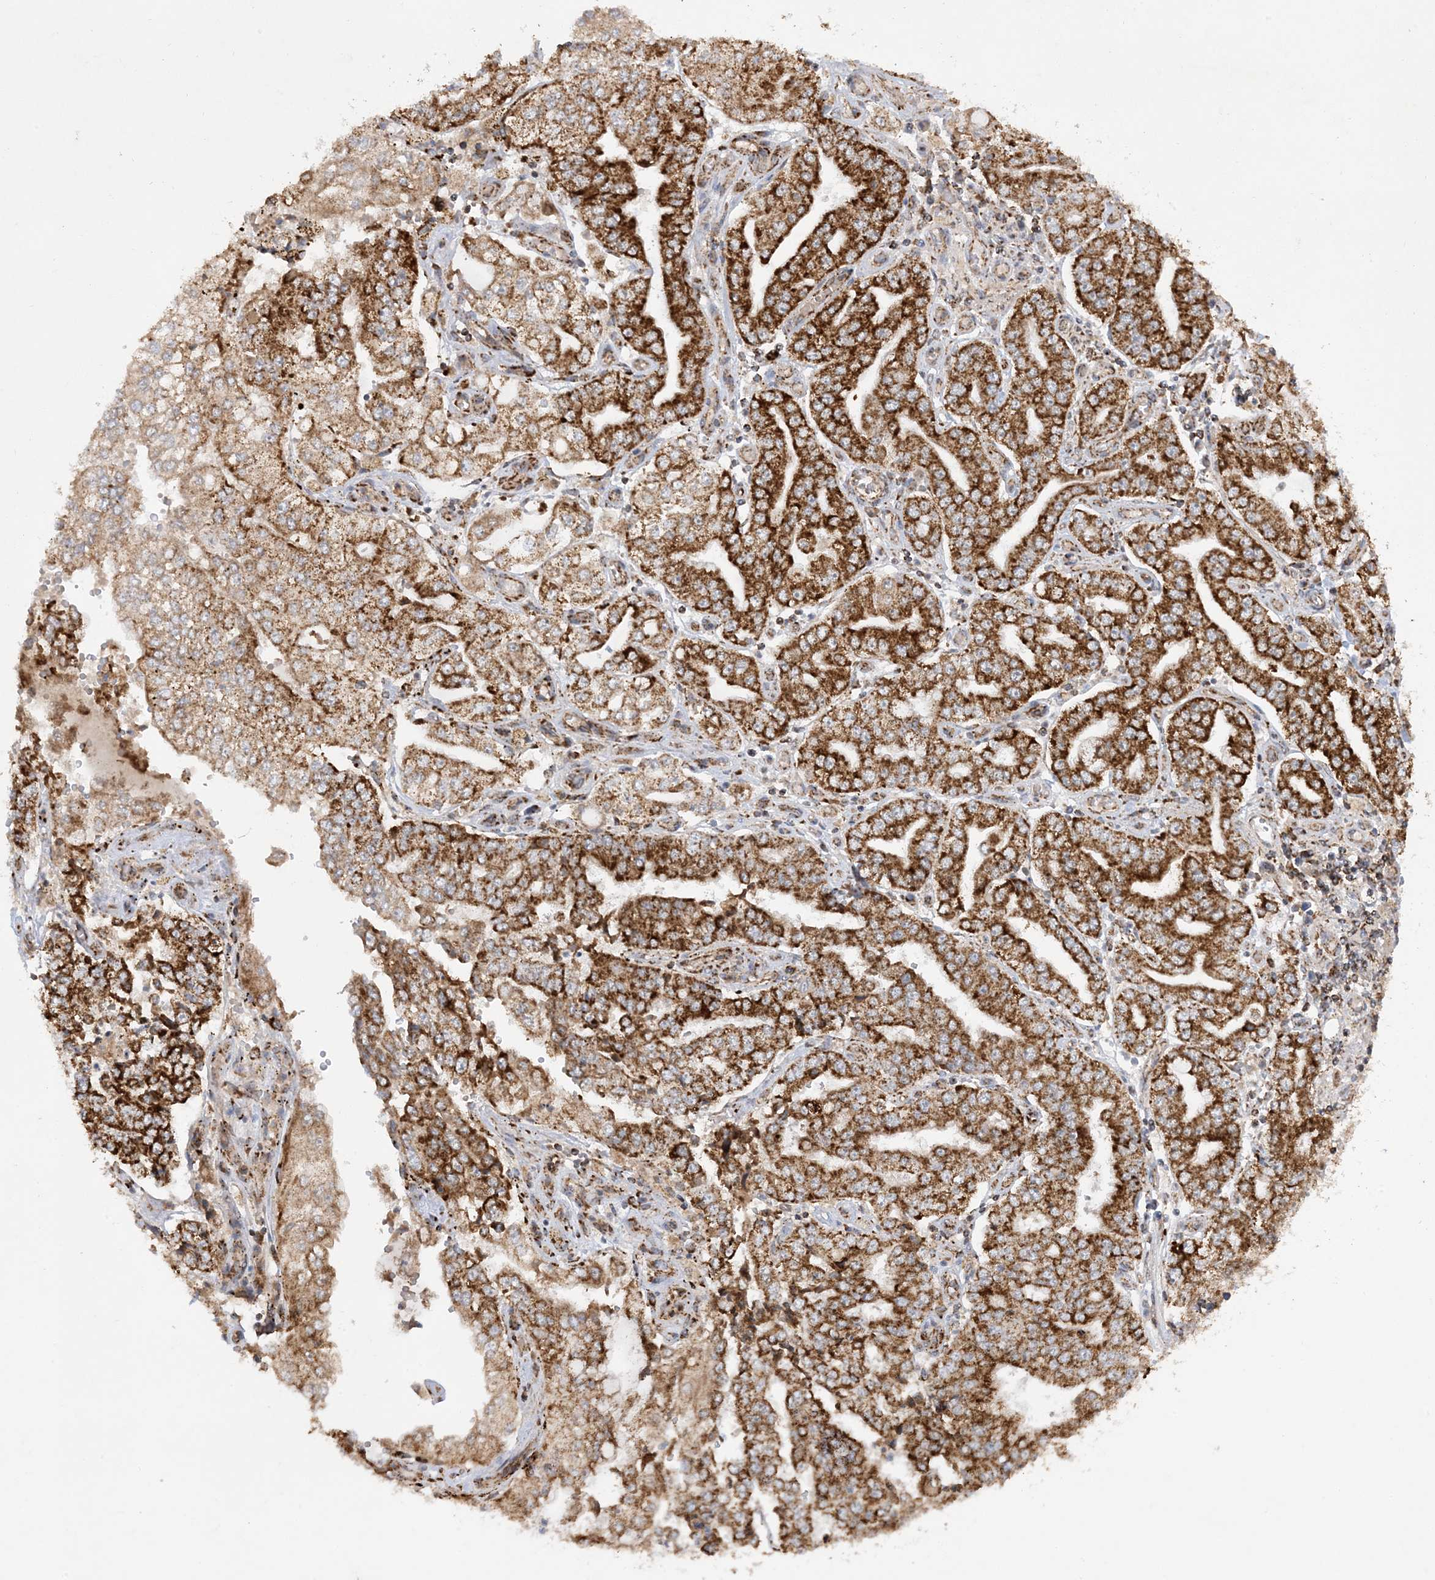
{"staining": {"intensity": "strong", "quantity": ">75%", "location": "cytoplasmic/membranous"}, "tissue": "stomach cancer", "cell_type": "Tumor cells", "image_type": "cancer", "snomed": [{"axis": "morphology", "description": "Adenocarcinoma, NOS"}, {"axis": "topography", "description": "Stomach"}], "caption": "Immunohistochemistry of adenocarcinoma (stomach) demonstrates high levels of strong cytoplasmic/membranous positivity in about >75% of tumor cells.", "gene": "NDUFAF3", "patient": {"sex": "male", "age": 76}}